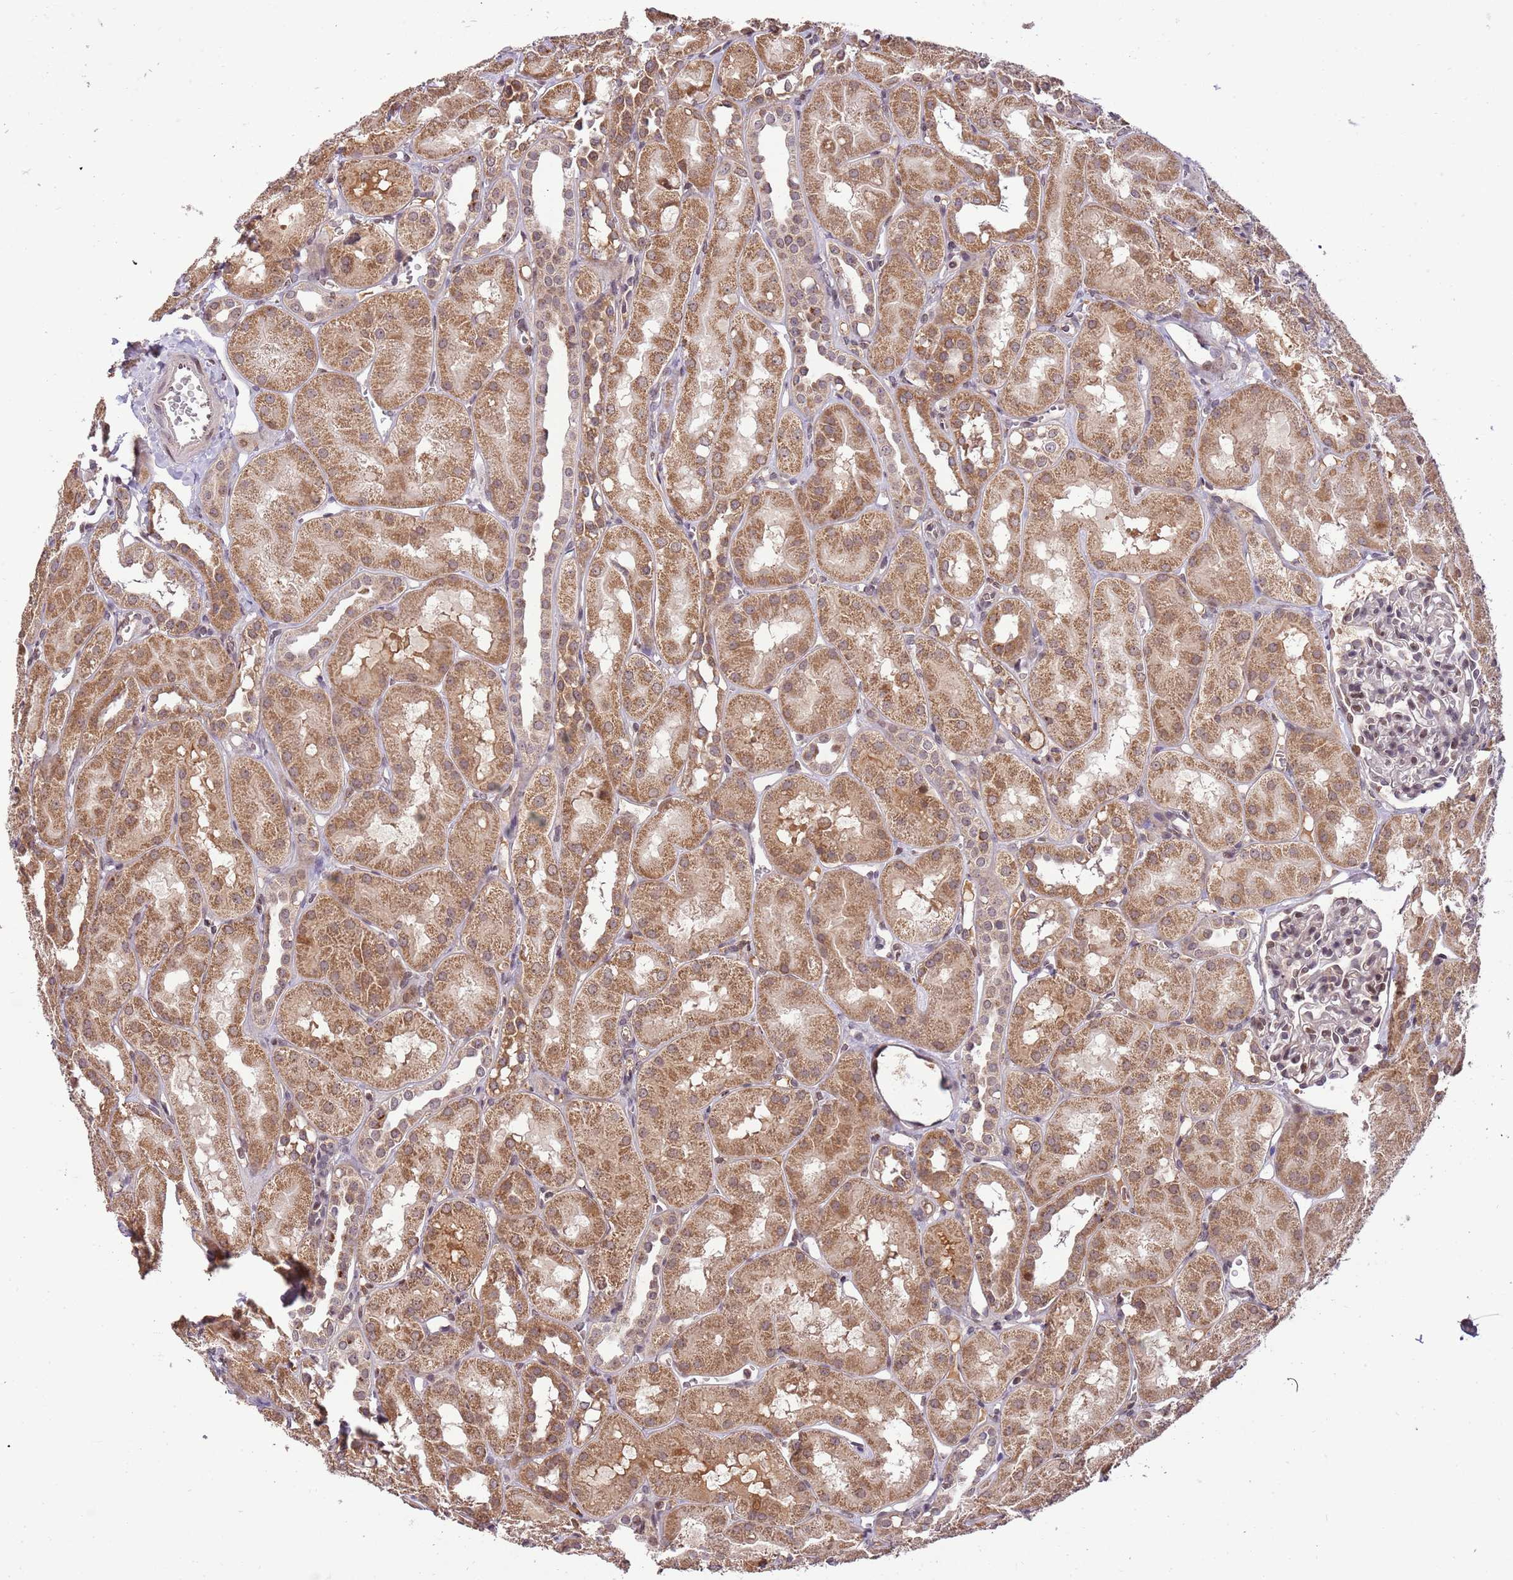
{"staining": {"intensity": "moderate", "quantity": "<25%", "location": "nuclear"}, "tissue": "kidney", "cell_type": "Cells in glomeruli", "image_type": "normal", "snomed": [{"axis": "morphology", "description": "Normal tissue, NOS"}, {"axis": "topography", "description": "Kidney"}, {"axis": "topography", "description": "Urinary bladder"}], "caption": "A brown stain labels moderate nuclear positivity of a protein in cells in glomeruli of benign human kidney.", "gene": "SAMSN1", "patient": {"sex": "male", "age": 16}}